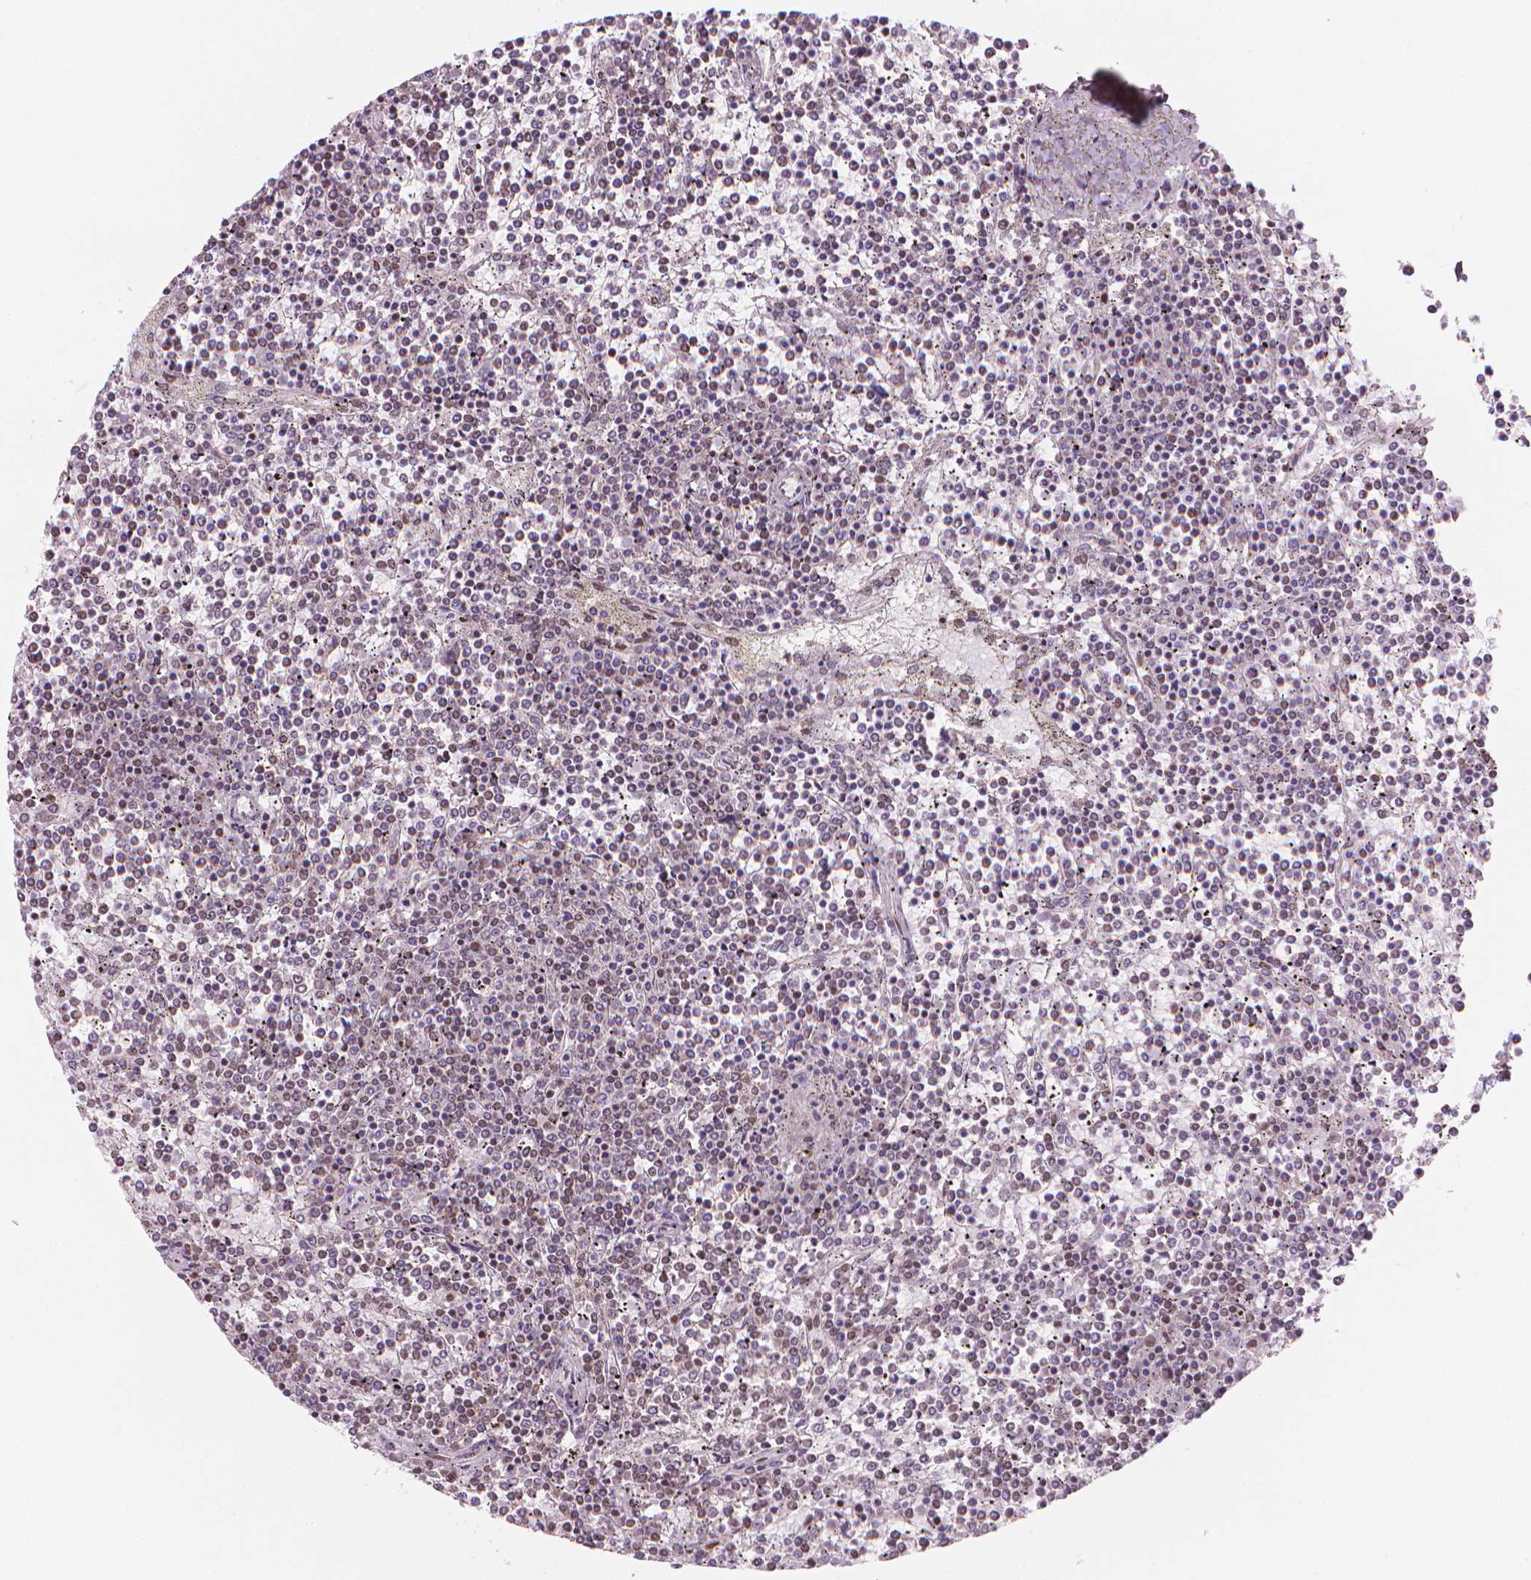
{"staining": {"intensity": "weak", "quantity": "<25%", "location": "nuclear"}, "tissue": "lymphoma", "cell_type": "Tumor cells", "image_type": "cancer", "snomed": [{"axis": "morphology", "description": "Malignant lymphoma, non-Hodgkin's type, Low grade"}, {"axis": "topography", "description": "Spleen"}], "caption": "Immunohistochemistry of malignant lymphoma, non-Hodgkin's type (low-grade) exhibits no expression in tumor cells.", "gene": "HOXD4", "patient": {"sex": "female", "age": 19}}